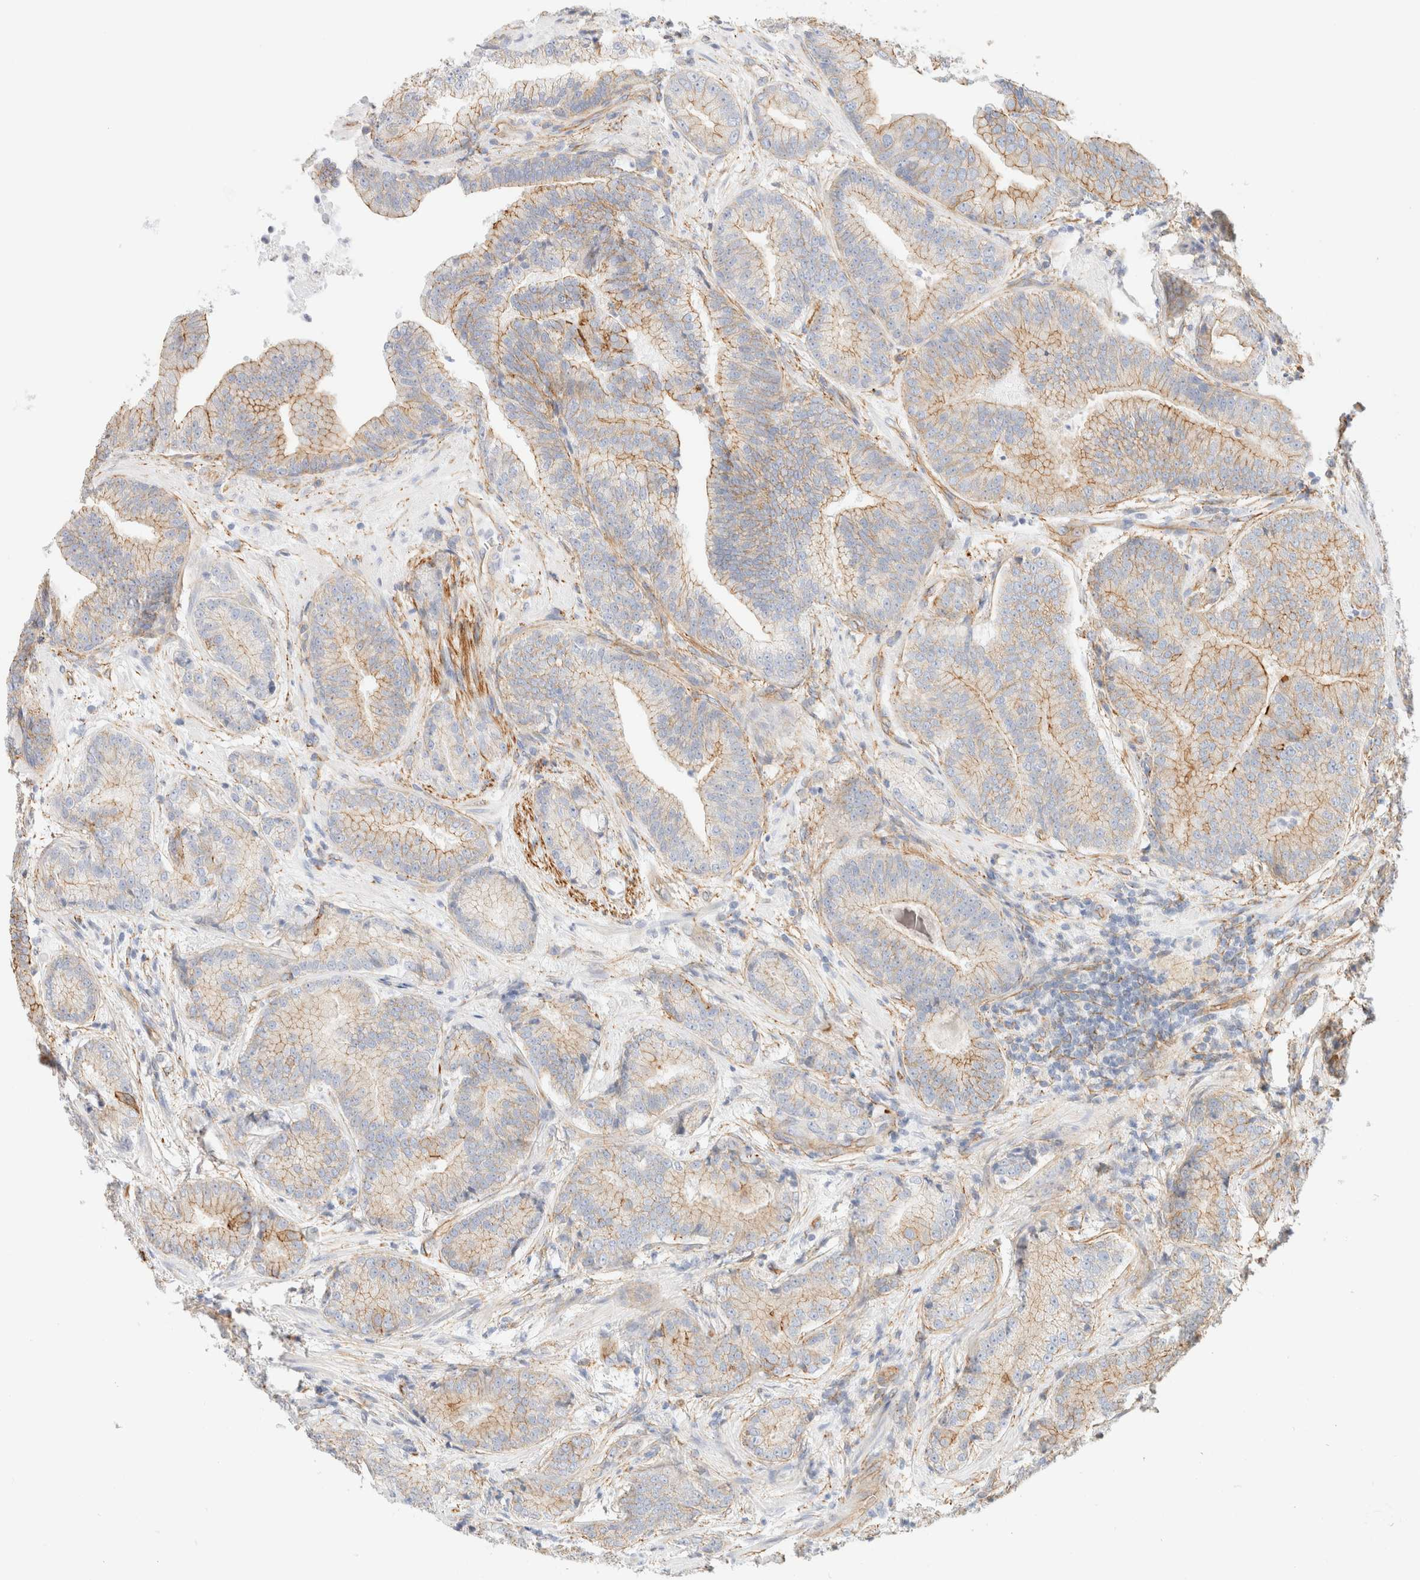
{"staining": {"intensity": "moderate", "quantity": "25%-75%", "location": "cytoplasmic/membranous"}, "tissue": "prostate cancer", "cell_type": "Tumor cells", "image_type": "cancer", "snomed": [{"axis": "morphology", "description": "Adenocarcinoma, High grade"}, {"axis": "topography", "description": "Prostate"}], "caption": "DAB (3,3'-diaminobenzidine) immunohistochemical staining of human prostate cancer (adenocarcinoma (high-grade)) reveals moderate cytoplasmic/membranous protein expression in about 25%-75% of tumor cells.", "gene": "CYB5R4", "patient": {"sex": "male", "age": 55}}